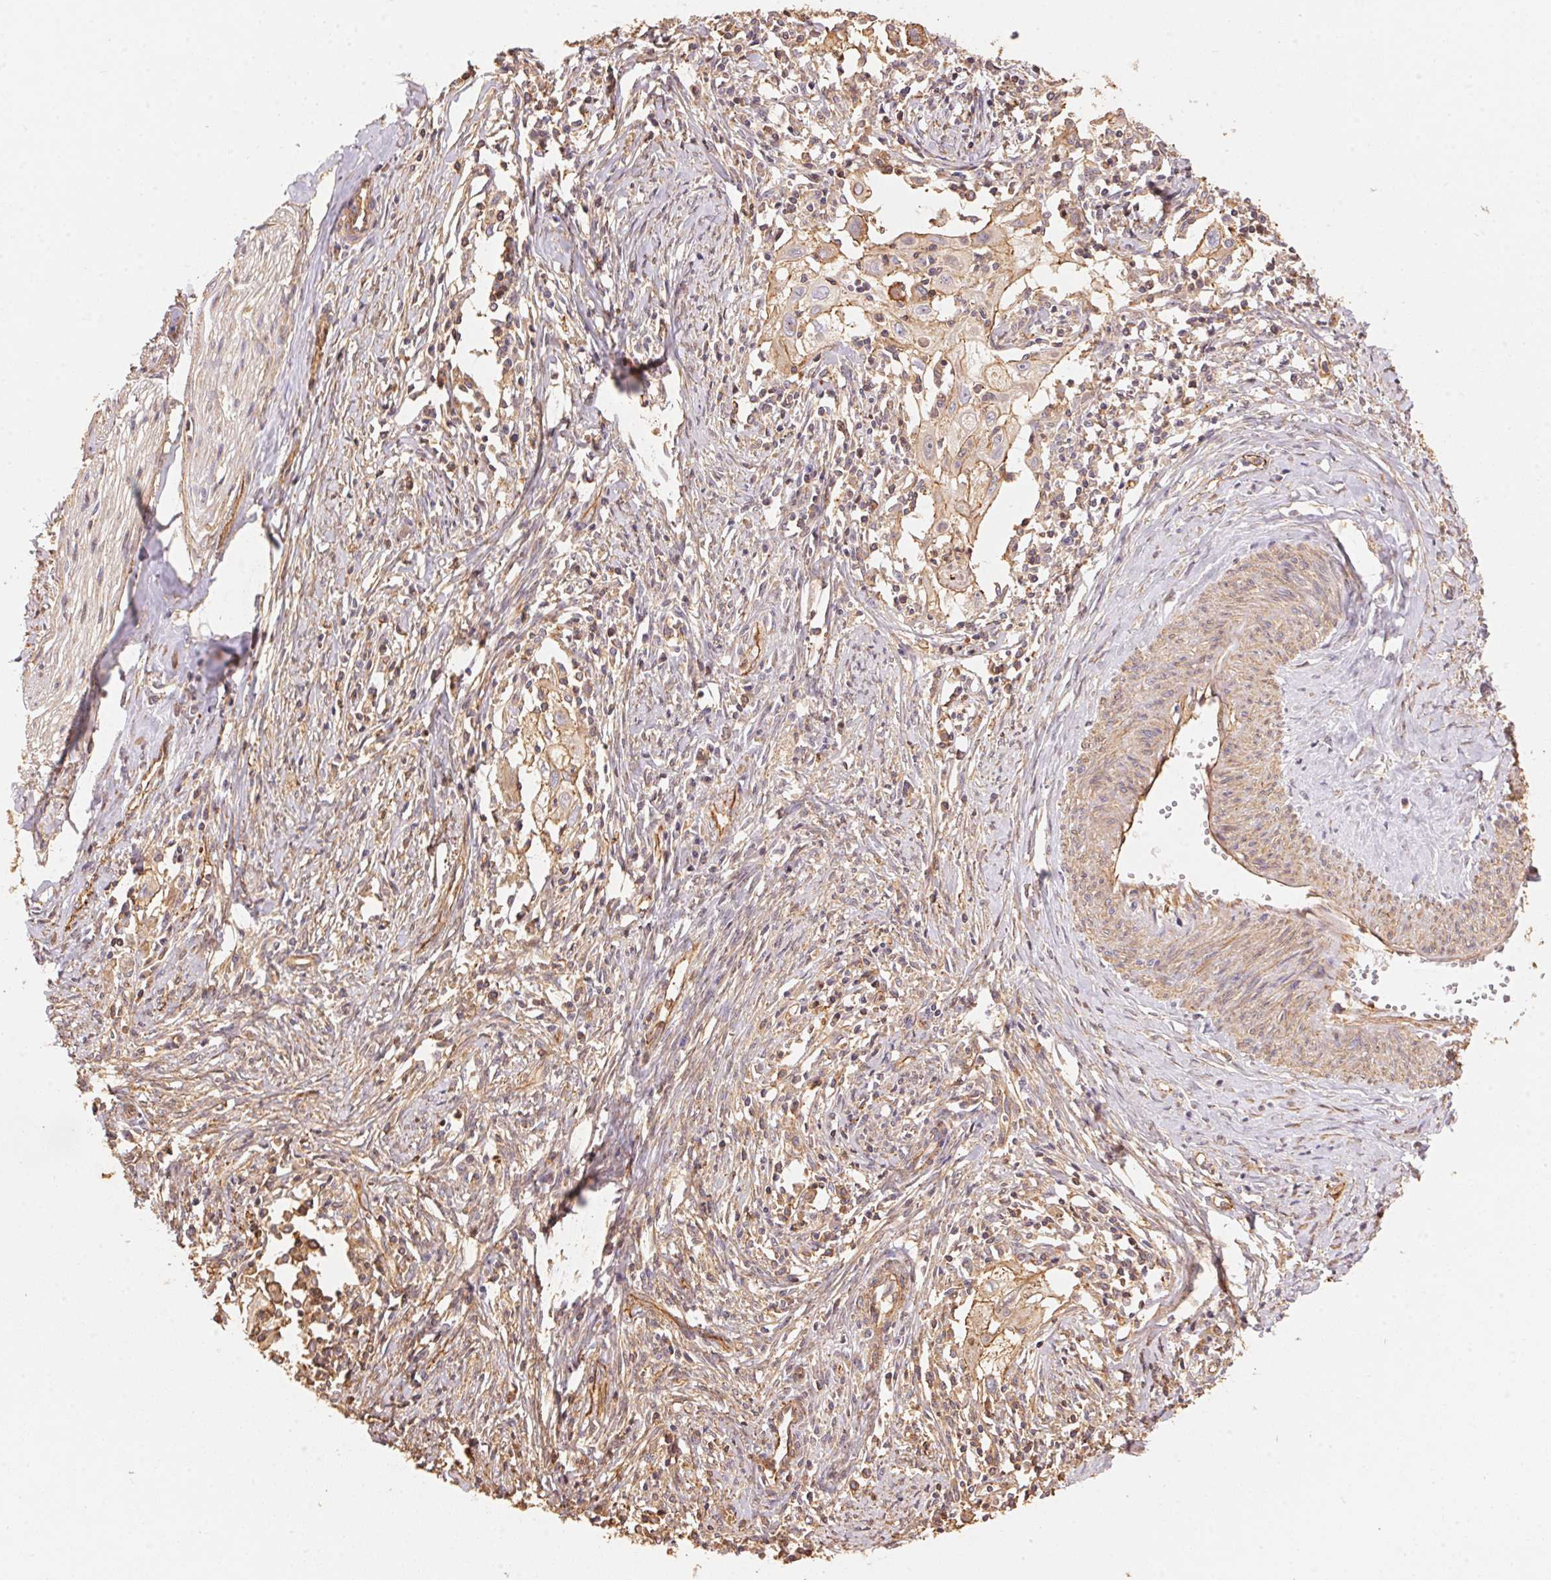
{"staining": {"intensity": "weak", "quantity": "25%-75%", "location": "cytoplasmic/membranous"}, "tissue": "cervical cancer", "cell_type": "Tumor cells", "image_type": "cancer", "snomed": [{"axis": "morphology", "description": "Squamous cell carcinoma, NOS"}, {"axis": "topography", "description": "Cervix"}], "caption": "Protein staining of cervical squamous cell carcinoma tissue displays weak cytoplasmic/membranous positivity in approximately 25%-75% of tumor cells.", "gene": "FRAS1", "patient": {"sex": "female", "age": 30}}